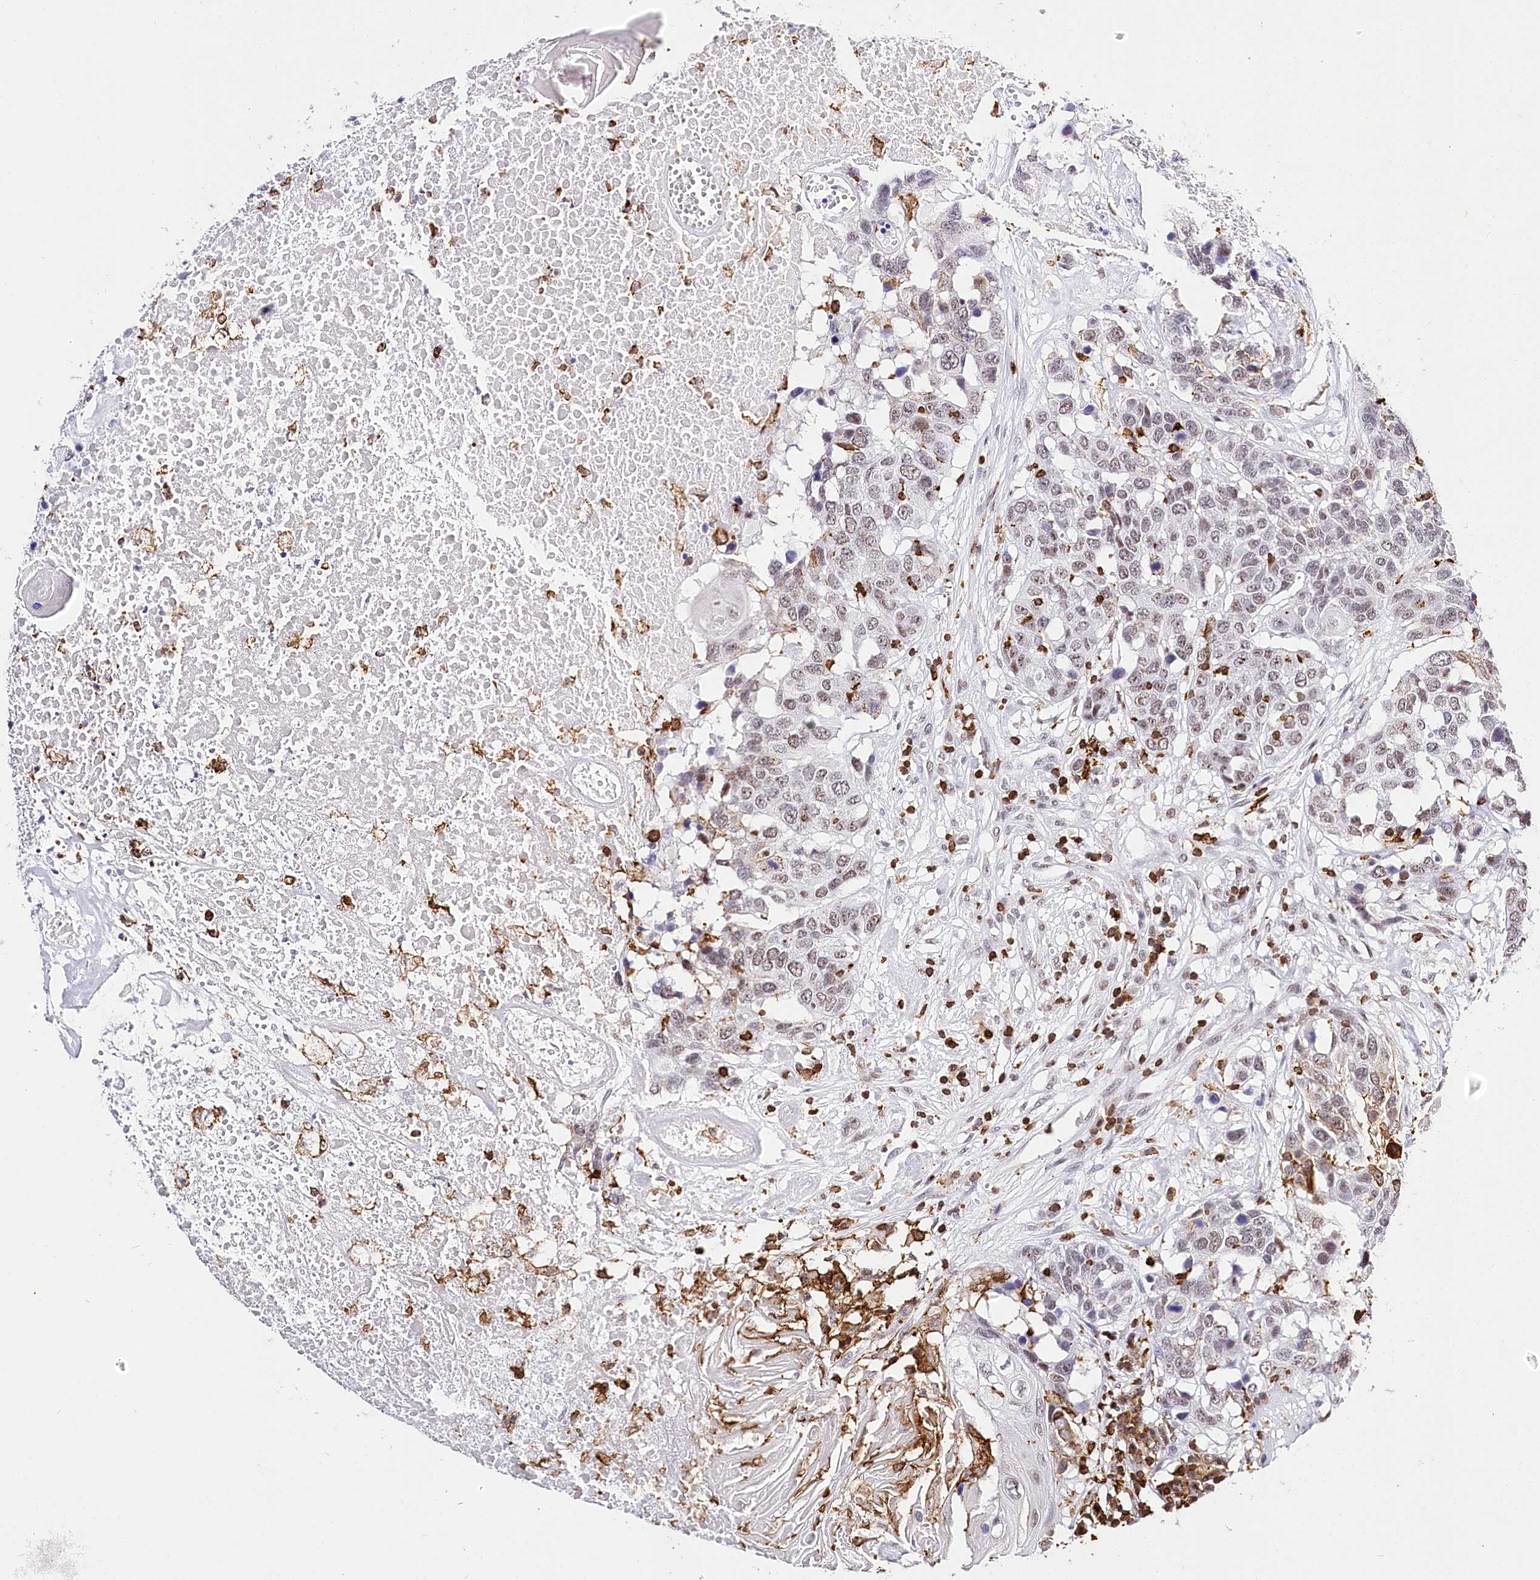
{"staining": {"intensity": "weak", "quantity": "25%-75%", "location": "nuclear"}, "tissue": "head and neck cancer", "cell_type": "Tumor cells", "image_type": "cancer", "snomed": [{"axis": "morphology", "description": "Squamous cell carcinoma, NOS"}, {"axis": "topography", "description": "Head-Neck"}], "caption": "High-power microscopy captured an immunohistochemistry (IHC) micrograph of squamous cell carcinoma (head and neck), revealing weak nuclear positivity in approximately 25%-75% of tumor cells.", "gene": "BARD1", "patient": {"sex": "male", "age": 66}}